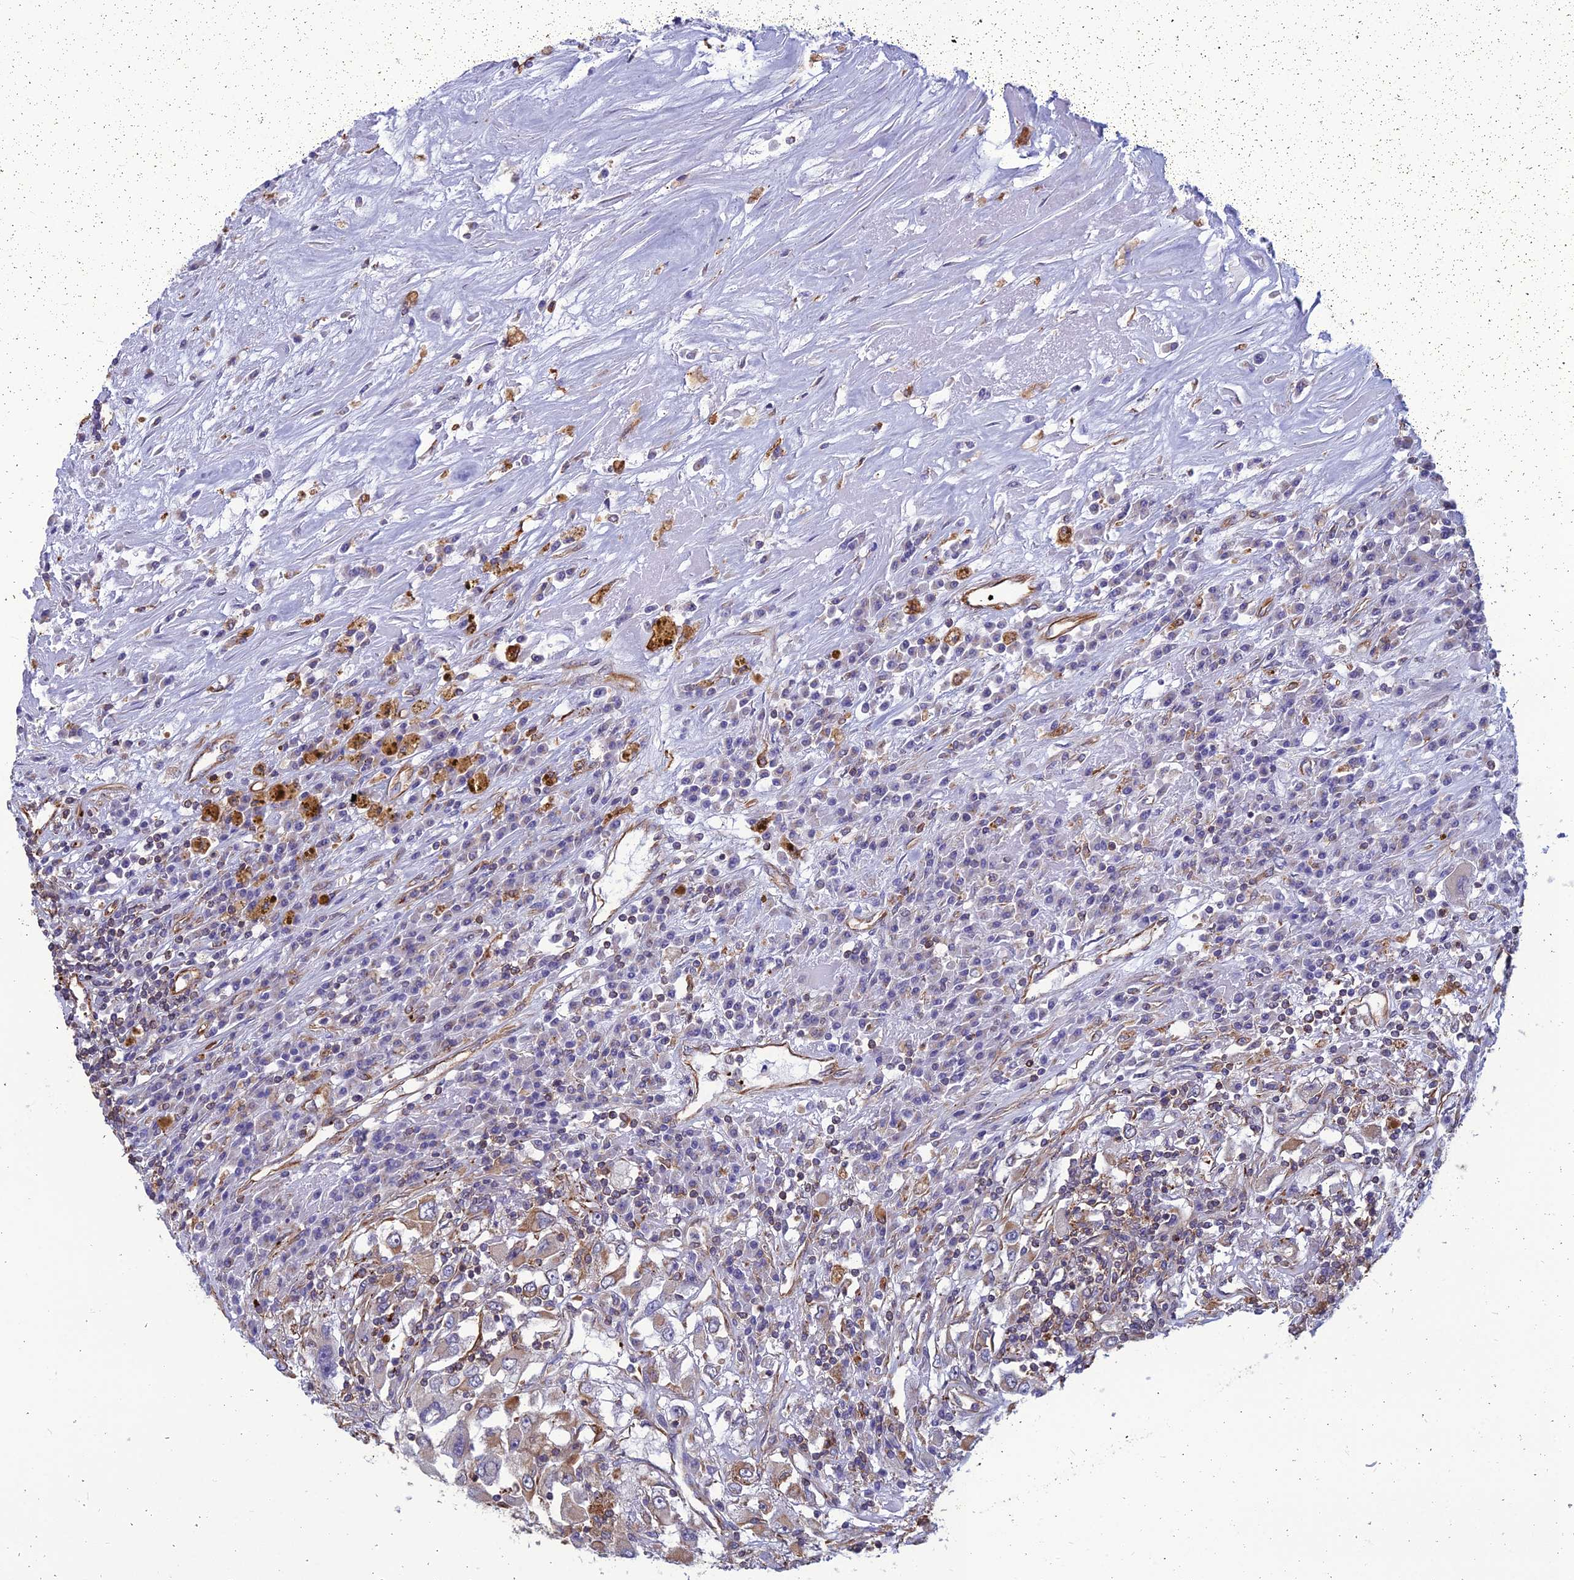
{"staining": {"intensity": "moderate", "quantity": "<25%", "location": "cytoplasmic/membranous"}, "tissue": "renal cancer", "cell_type": "Tumor cells", "image_type": "cancer", "snomed": [{"axis": "morphology", "description": "Adenocarcinoma, NOS"}, {"axis": "topography", "description": "Kidney"}], "caption": "The photomicrograph demonstrates immunohistochemical staining of renal cancer (adenocarcinoma). There is moderate cytoplasmic/membranous expression is present in approximately <25% of tumor cells.", "gene": "PSMD11", "patient": {"sex": "female", "age": 52}}